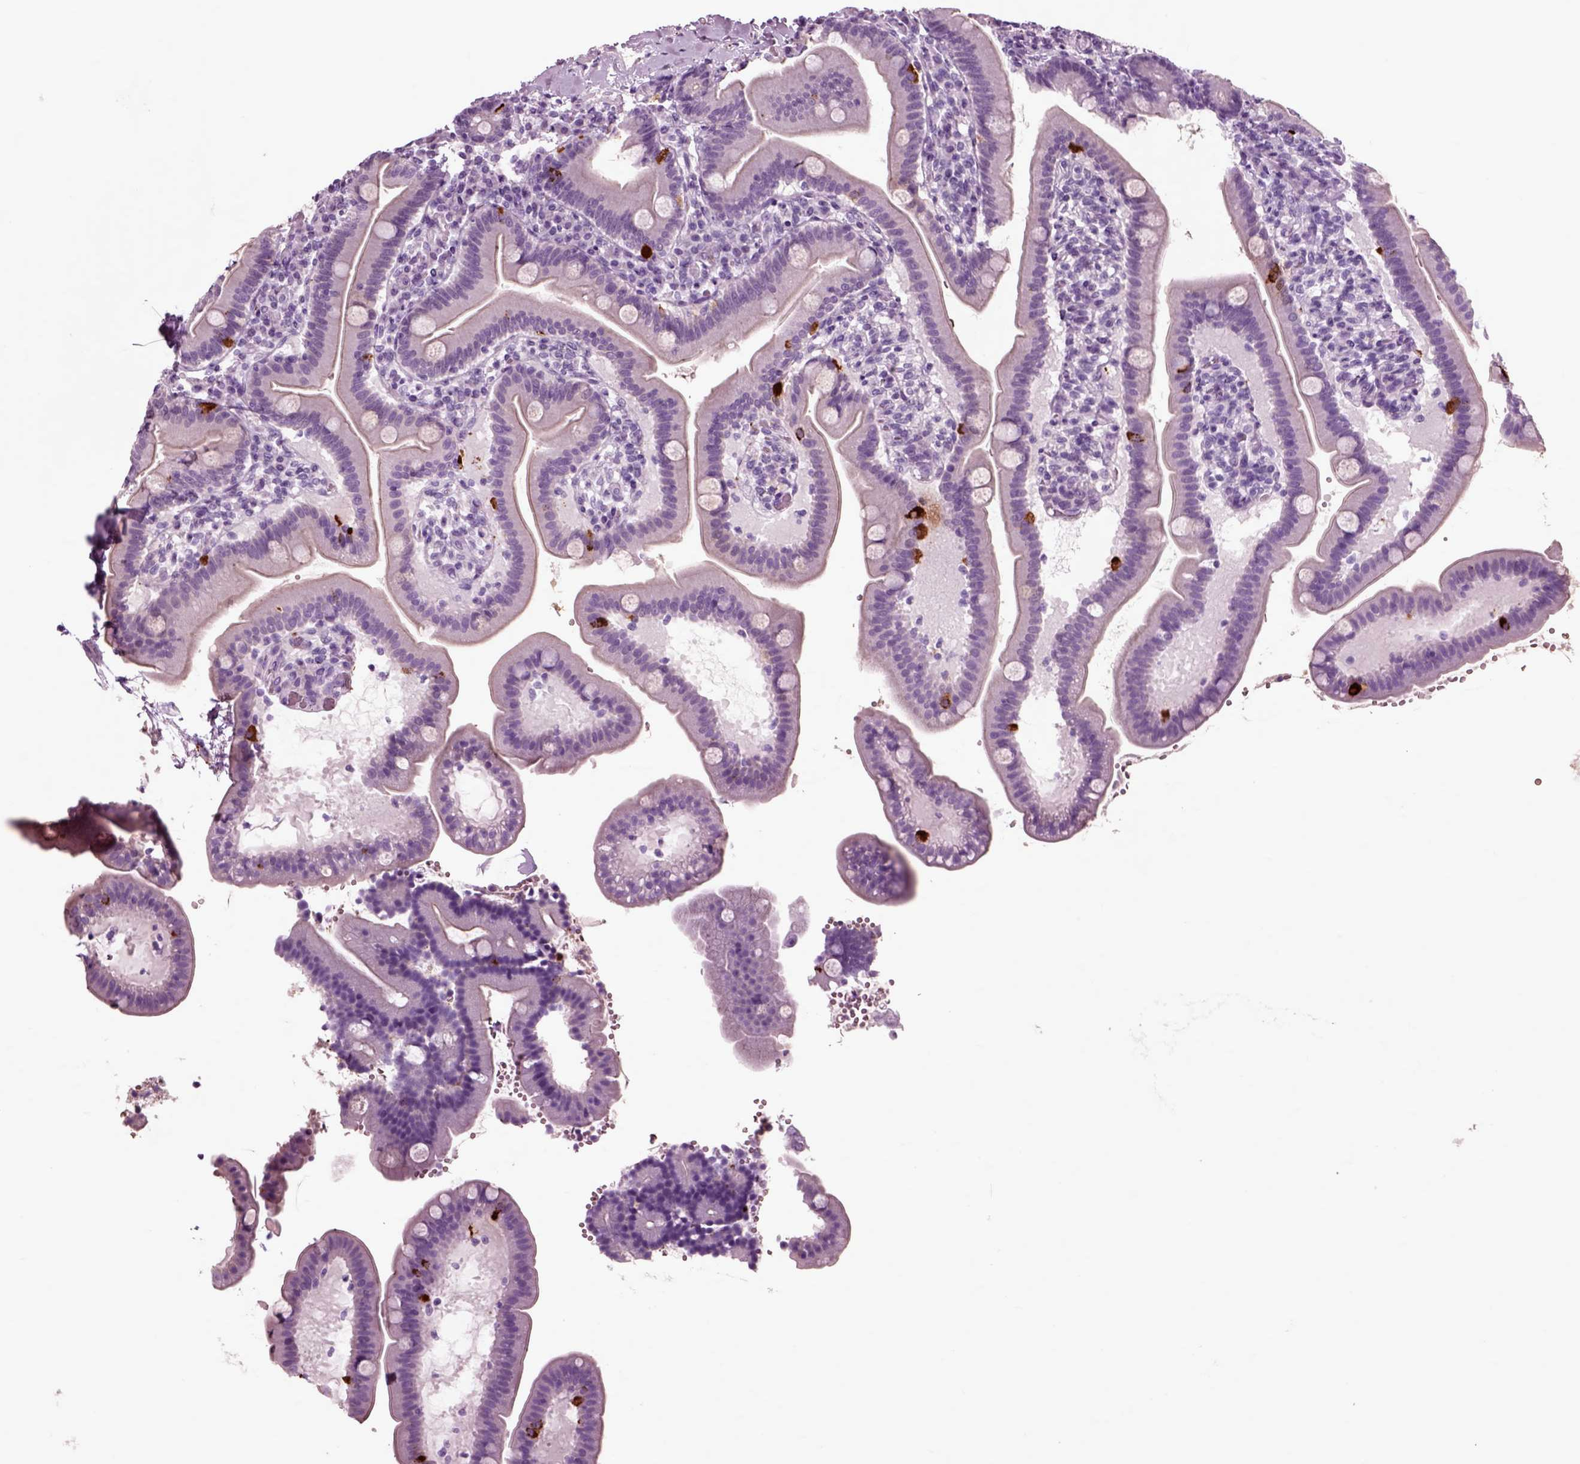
{"staining": {"intensity": "strong", "quantity": "<25%", "location": "cytoplasmic/membranous"}, "tissue": "small intestine", "cell_type": "Glandular cells", "image_type": "normal", "snomed": [{"axis": "morphology", "description": "Normal tissue, NOS"}, {"axis": "topography", "description": "Small intestine"}], "caption": "Small intestine stained with a brown dye exhibits strong cytoplasmic/membranous positive expression in approximately <25% of glandular cells.", "gene": "CHGB", "patient": {"sex": "male", "age": 66}}